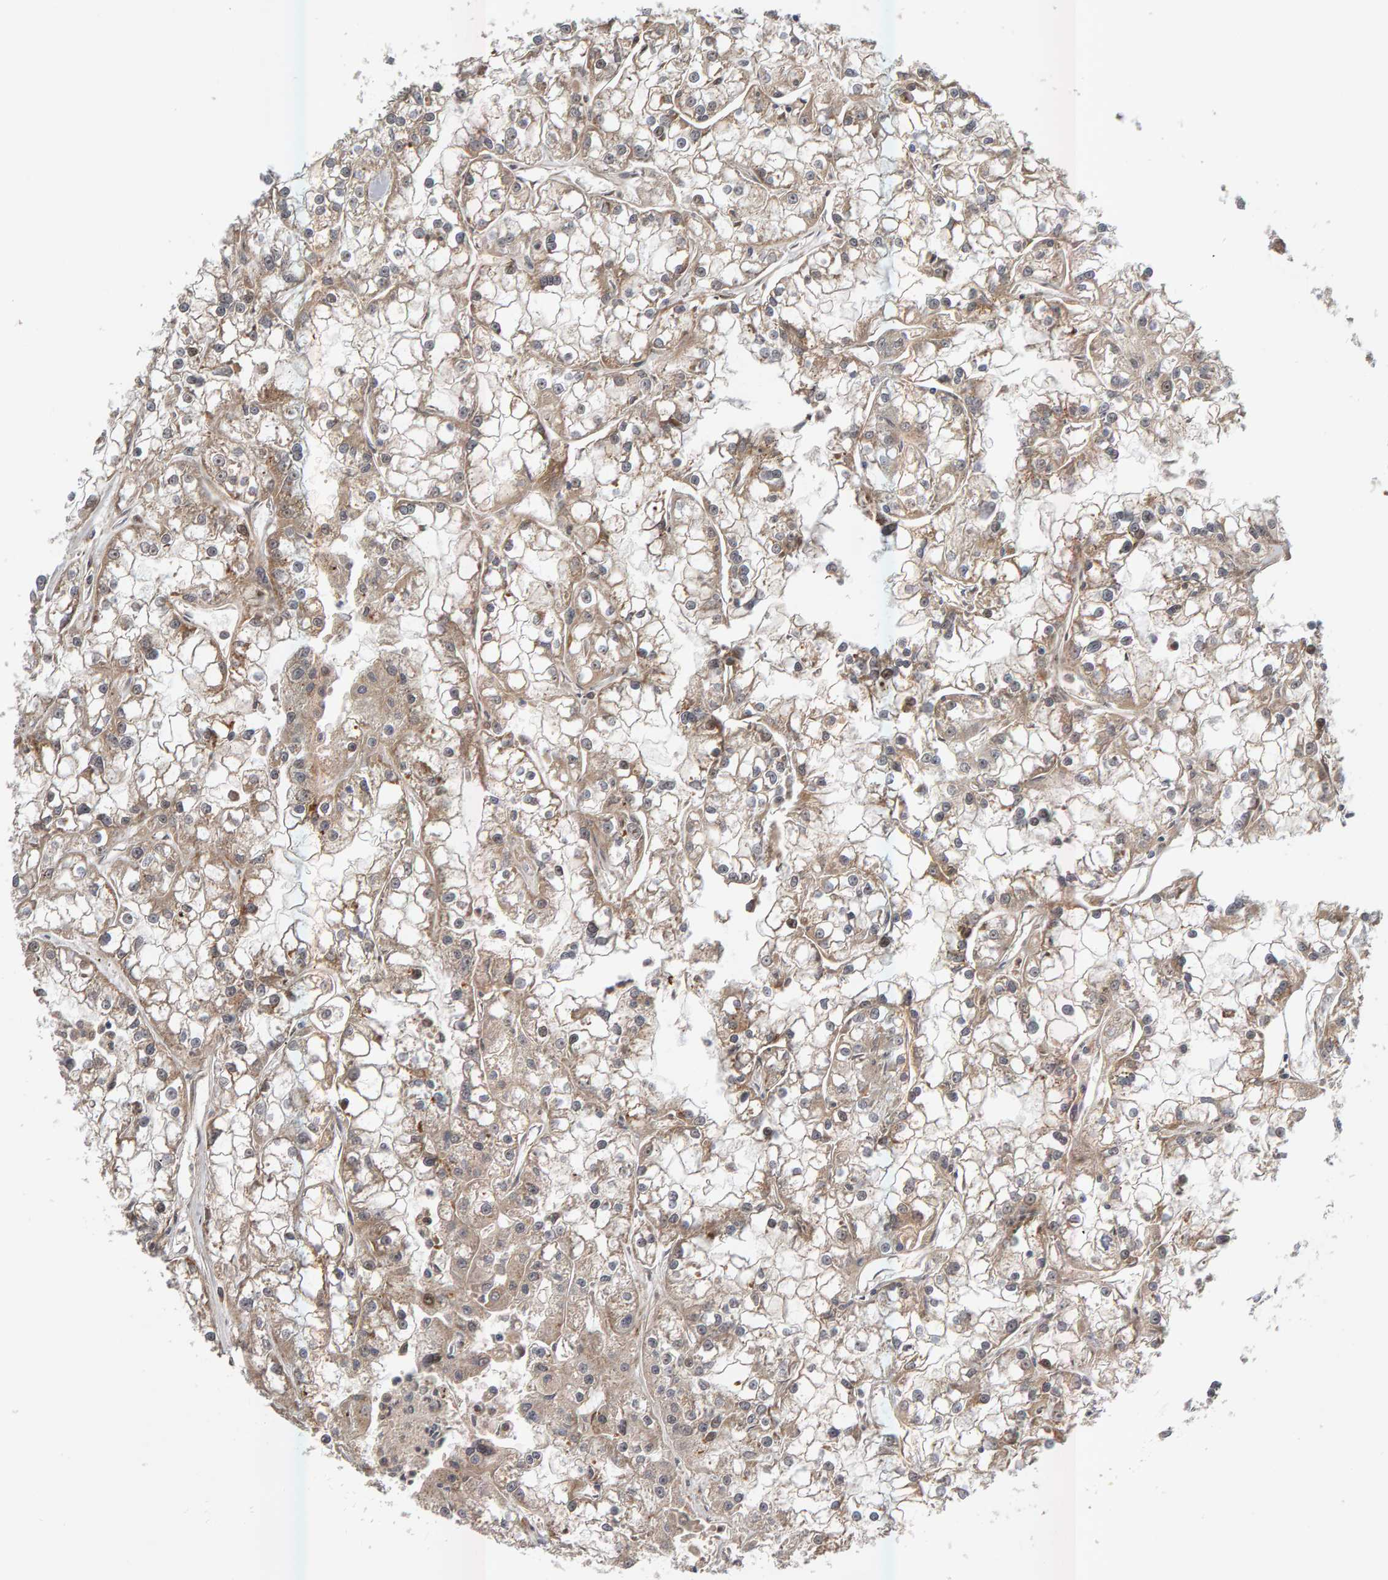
{"staining": {"intensity": "weak", "quantity": "25%-75%", "location": "cytoplasmic/membranous"}, "tissue": "renal cancer", "cell_type": "Tumor cells", "image_type": "cancer", "snomed": [{"axis": "morphology", "description": "Adenocarcinoma, NOS"}, {"axis": "topography", "description": "Kidney"}], "caption": "IHC micrograph of renal cancer (adenocarcinoma) stained for a protein (brown), which demonstrates low levels of weak cytoplasmic/membranous staining in about 25%-75% of tumor cells.", "gene": "ZNF160", "patient": {"sex": "female", "age": 52}}